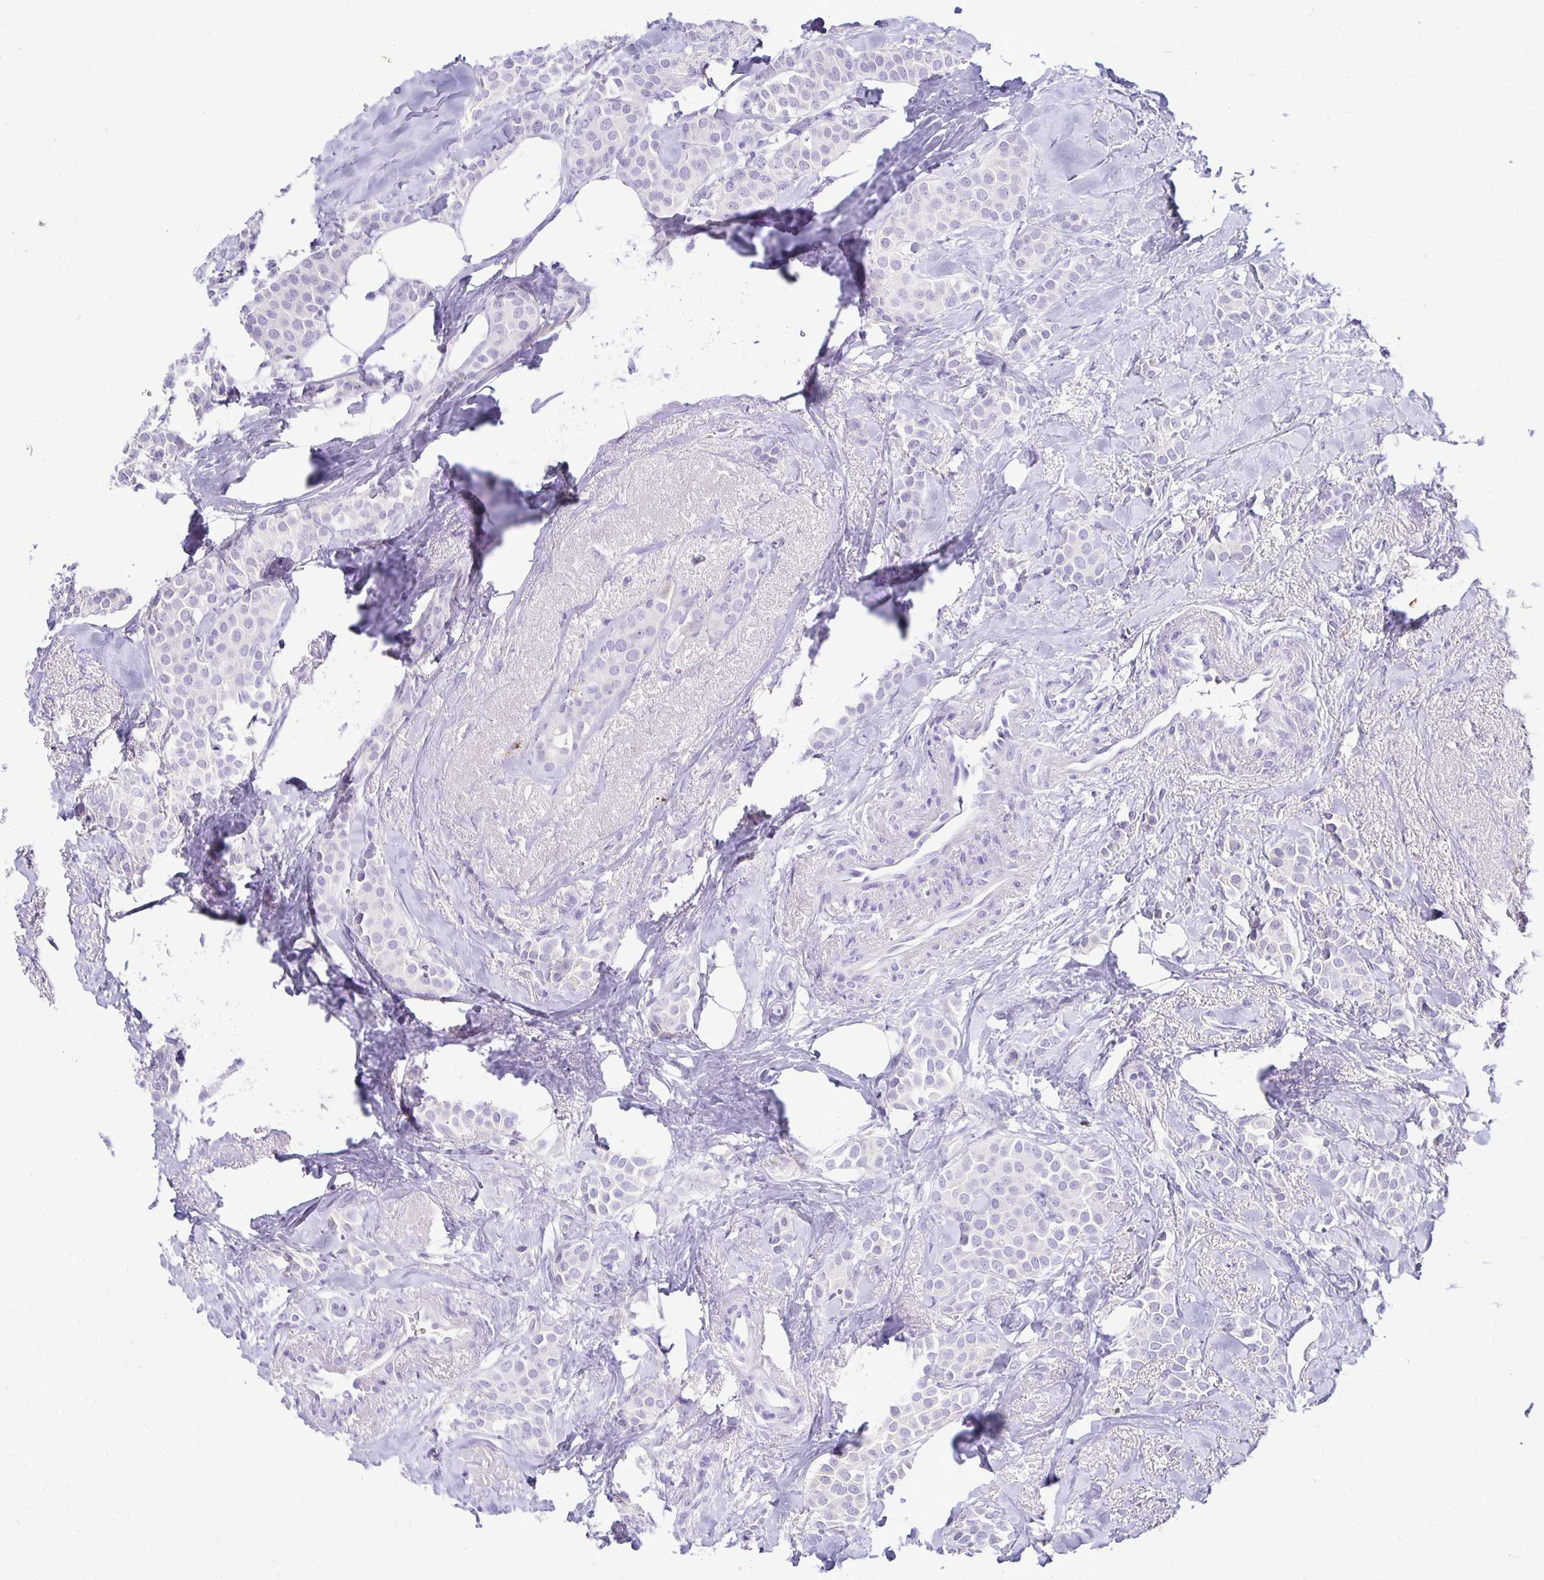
{"staining": {"intensity": "negative", "quantity": "none", "location": "none"}, "tissue": "breast cancer", "cell_type": "Tumor cells", "image_type": "cancer", "snomed": [{"axis": "morphology", "description": "Duct carcinoma"}, {"axis": "topography", "description": "Breast"}], "caption": "Tumor cells are negative for protein expression in human breast intraductal carcinoma. (Immunohistochemistry (ihc), brightfield microscopy, high magnification).", "gene": "FNTB", "patient": {"sex": "female", "age": 79}}